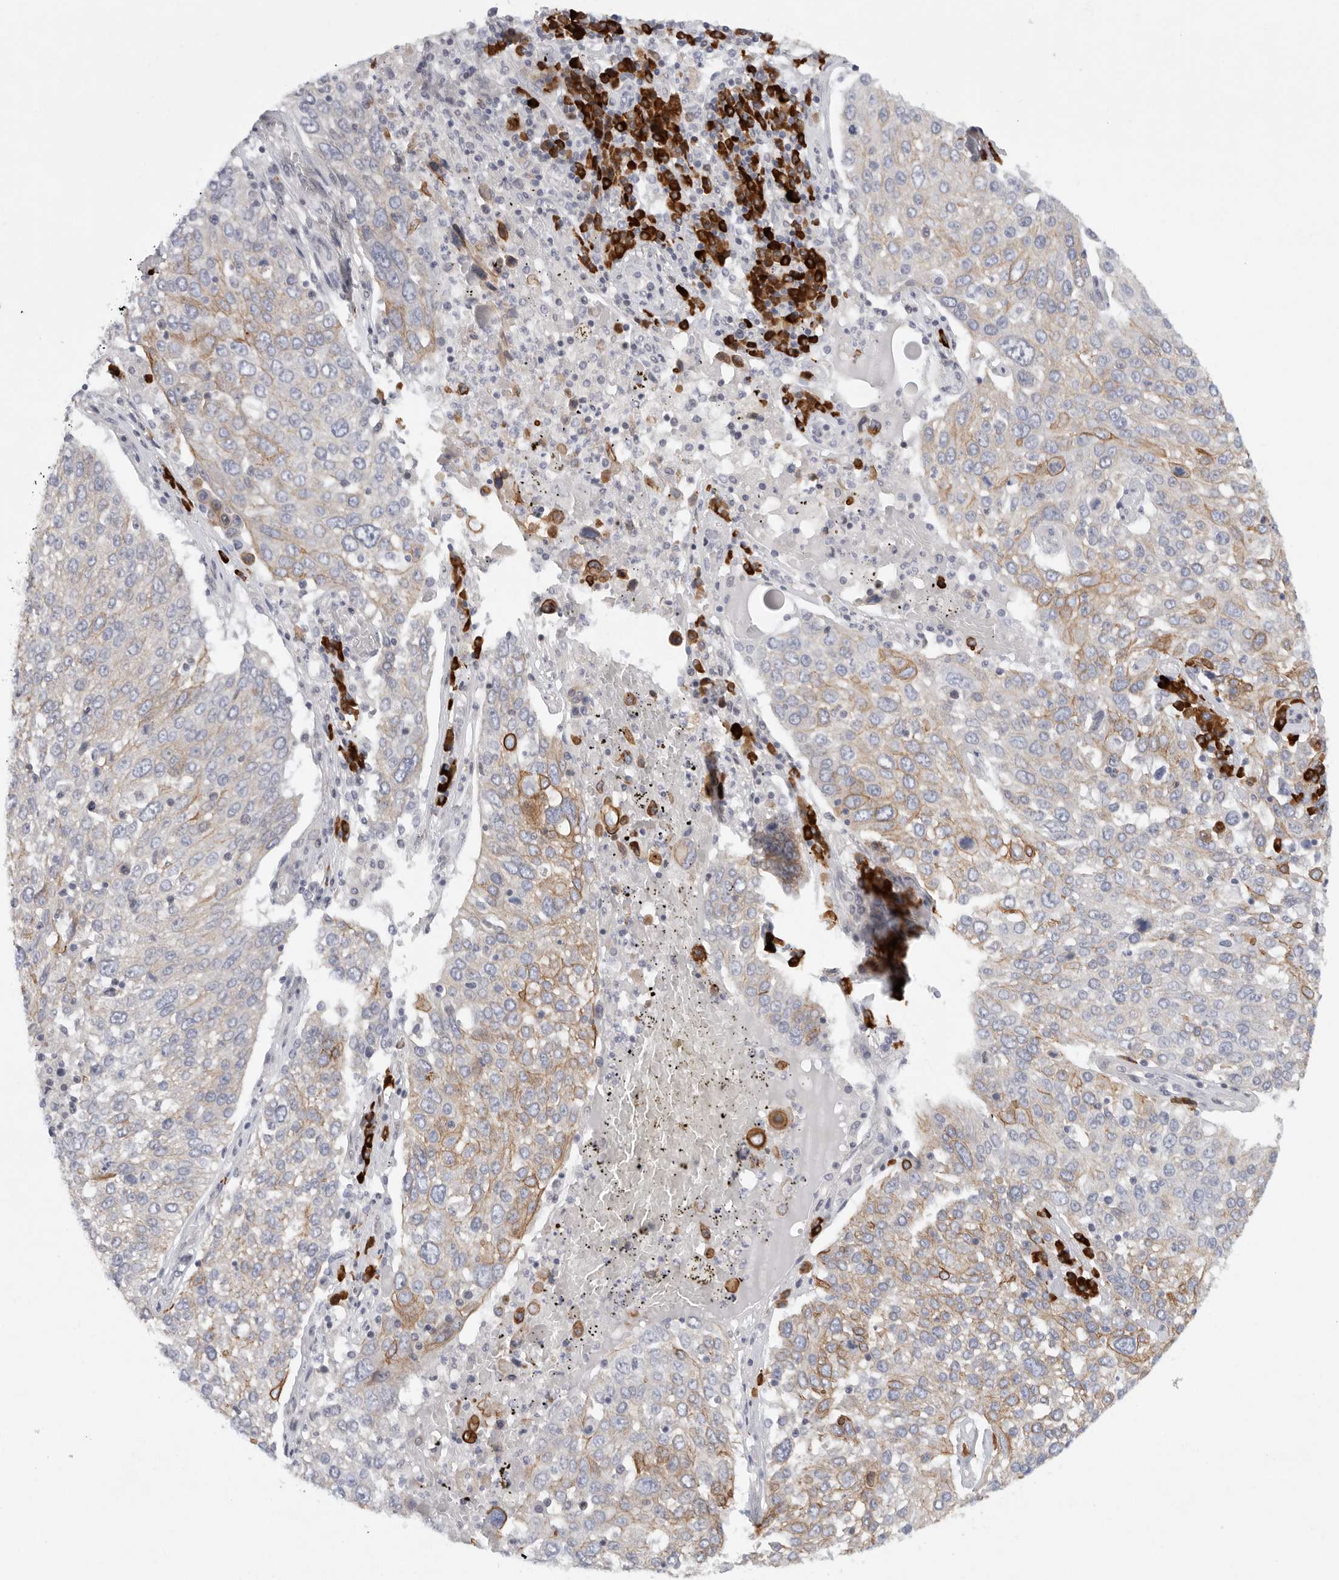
{"staining": {"intensity": "moderate", "quantity": "25%-75%", "location": "cytoplasmic/membranous"}, "tissue": "lung cancer", "cell_type": "Tumor cells", "image_type": "cancer", "snomed": [{"axis": "morphology", "description": "Squamous cell carcinoma, NOS"}, {"axis": "topography", "description": "Lung"}], "caption": "Protein staining of lung cancer (squamous cell carcinoma) tissue demonstrates moderate cytoplasmic/membranous staining in about 25%-75% of tumor cells.", "gene": "TMEM69", "patient": {"sex": "male", "age": 65}}